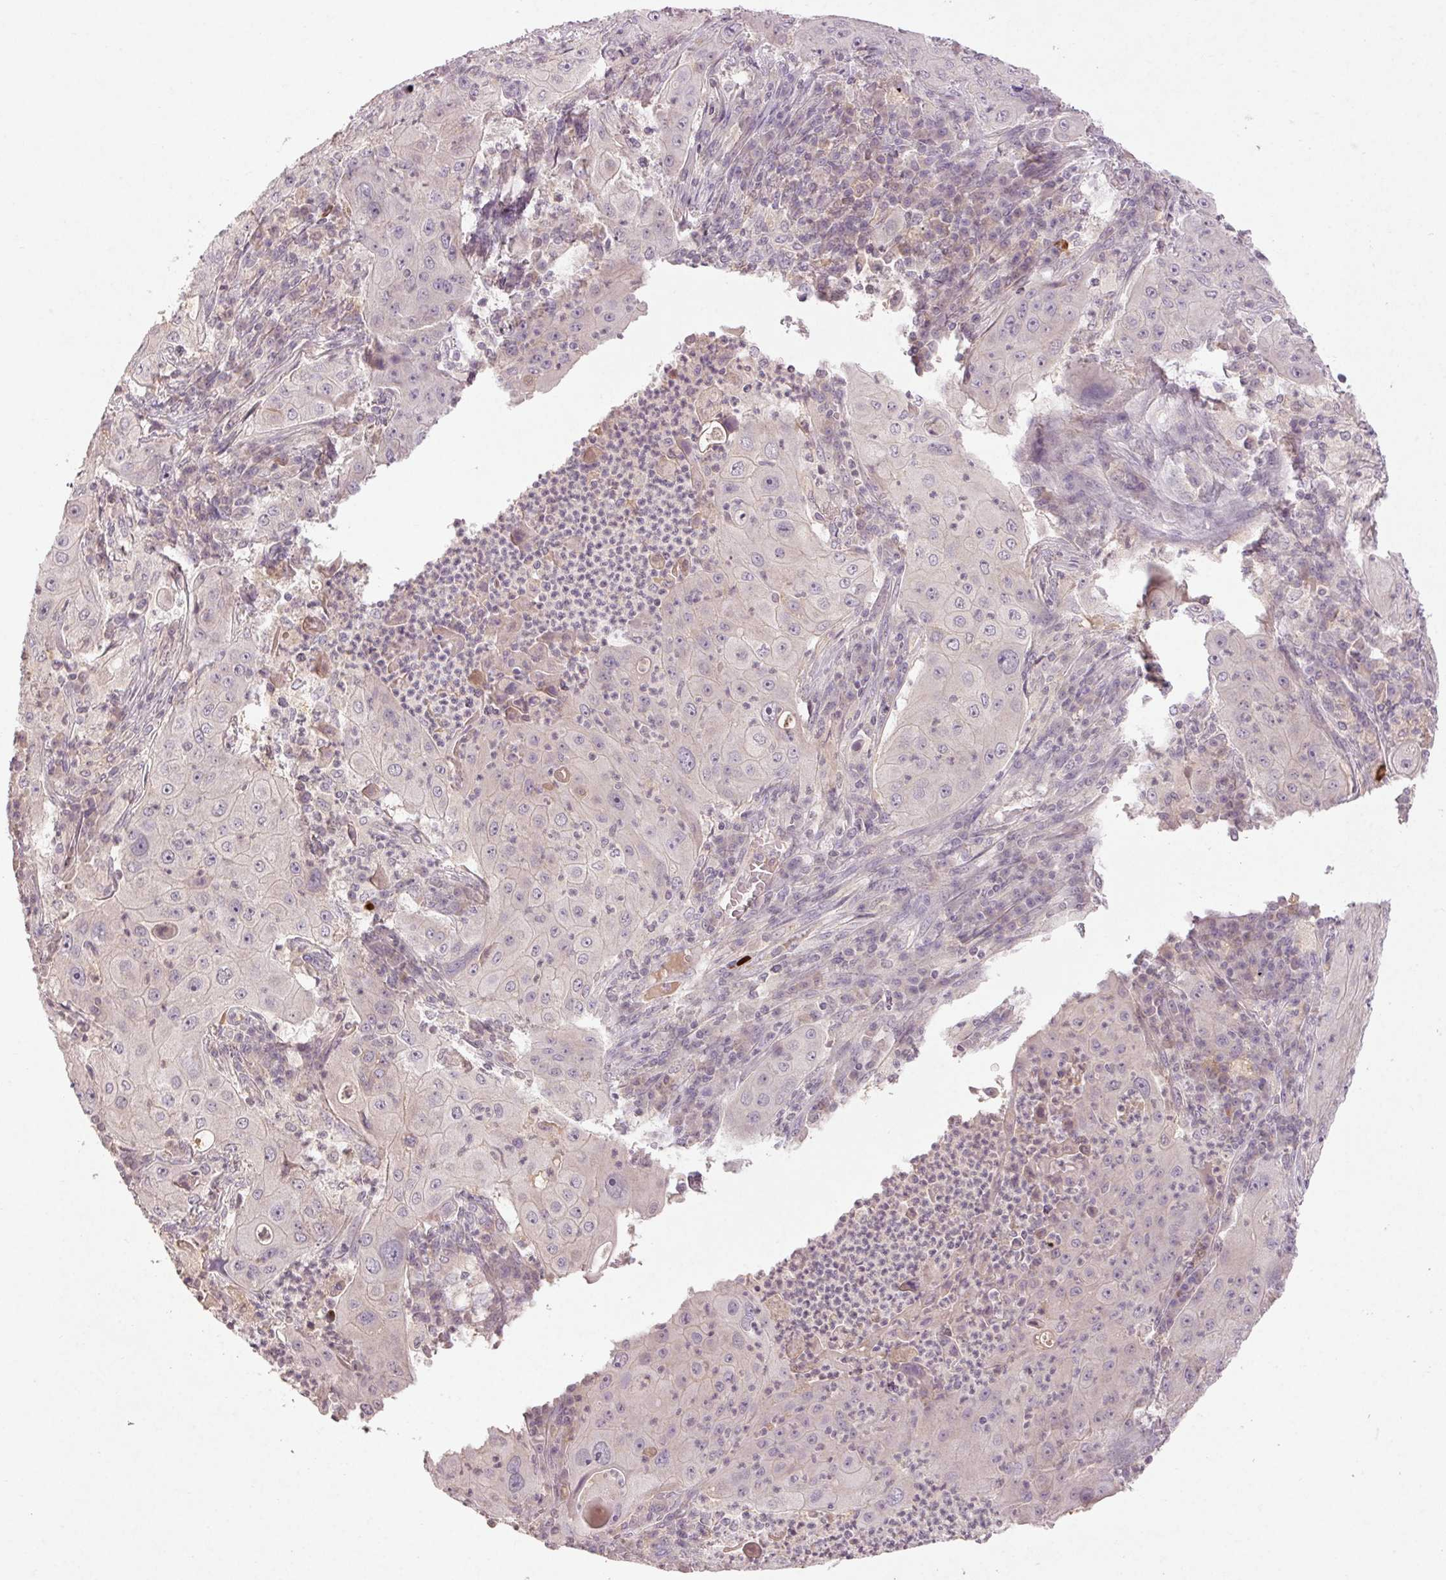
{"staining": {"intensity": "negative", "quantity": "none", "location": "none"}, "tissue": "lung cancer", "cell_type": "Tumor cells", "image_type": "cancer", "snomed": [{"axis": "morphology", "description": "Squamous cell carcinoma, NOS"}, {"axis": "topography", "description": "Lung"}], "caption": "DAB (3,3'-diaminobenzidine) immunohistochemical staining of human lung cancer displays no significant positivity in tumor cells.", "gene": "KLRC3", "patient": {"sex": "female", "age": 59}}